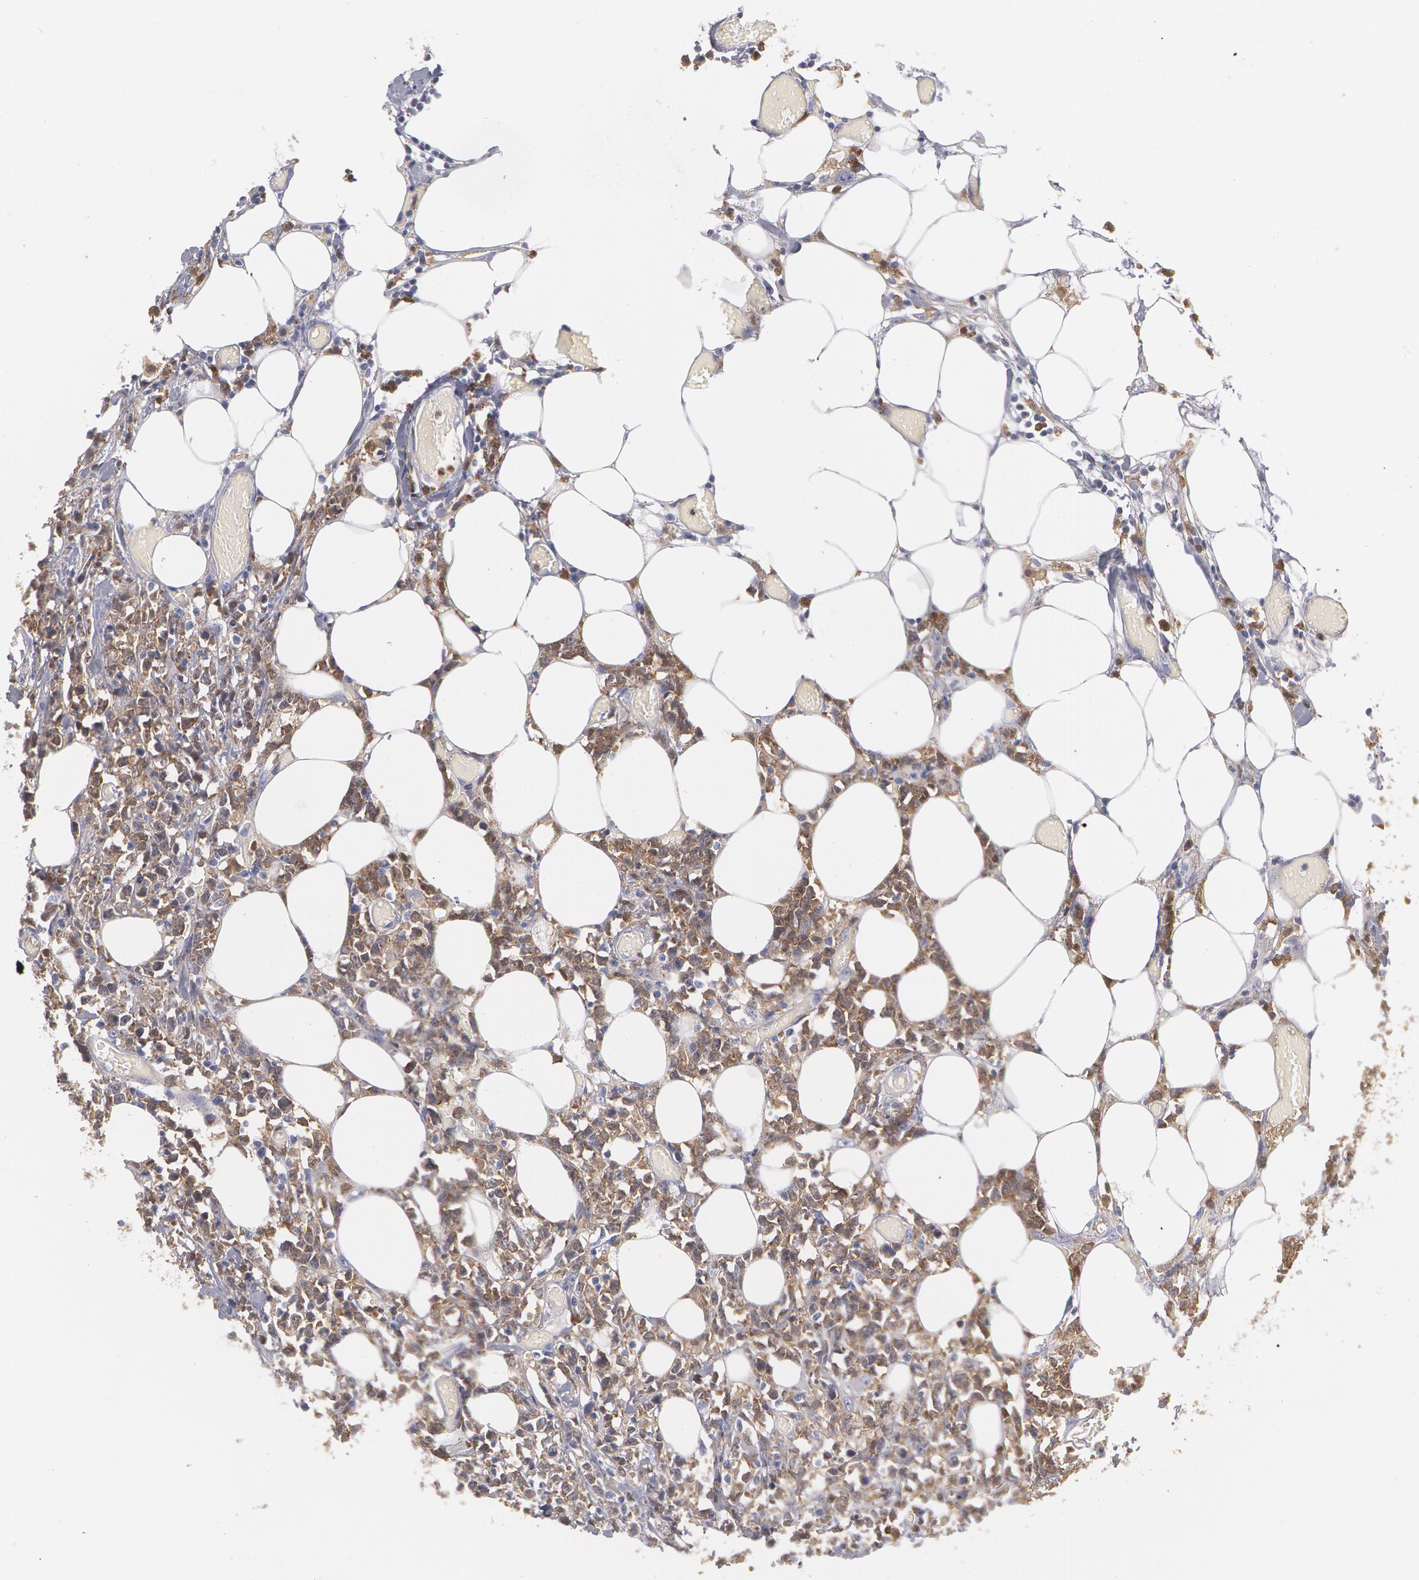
{"staining": {"intensity": "moderate", "quantity": "25%-75%", "location": "cytoplasmic/membranous"}, "tissue": "lymphoma", "cell_type": "Tumor cells", "image_type": "cancer", "snomed": [{"axis": "morphology", "description": "Malignant lymphoma, non-Hodgkin's type, High grade"}, {"axis": "topography", "description": "Colon"}], "caption": "The photomicrograph reveals a brown stain indicating the presence of a protein in the cytoplasmic/membranous of tumor cells in malignant lymphoma, non-Hodgkin's type (high-grade).", "gene": "SYK", "patient": {"sex": "male", "age": 82}}